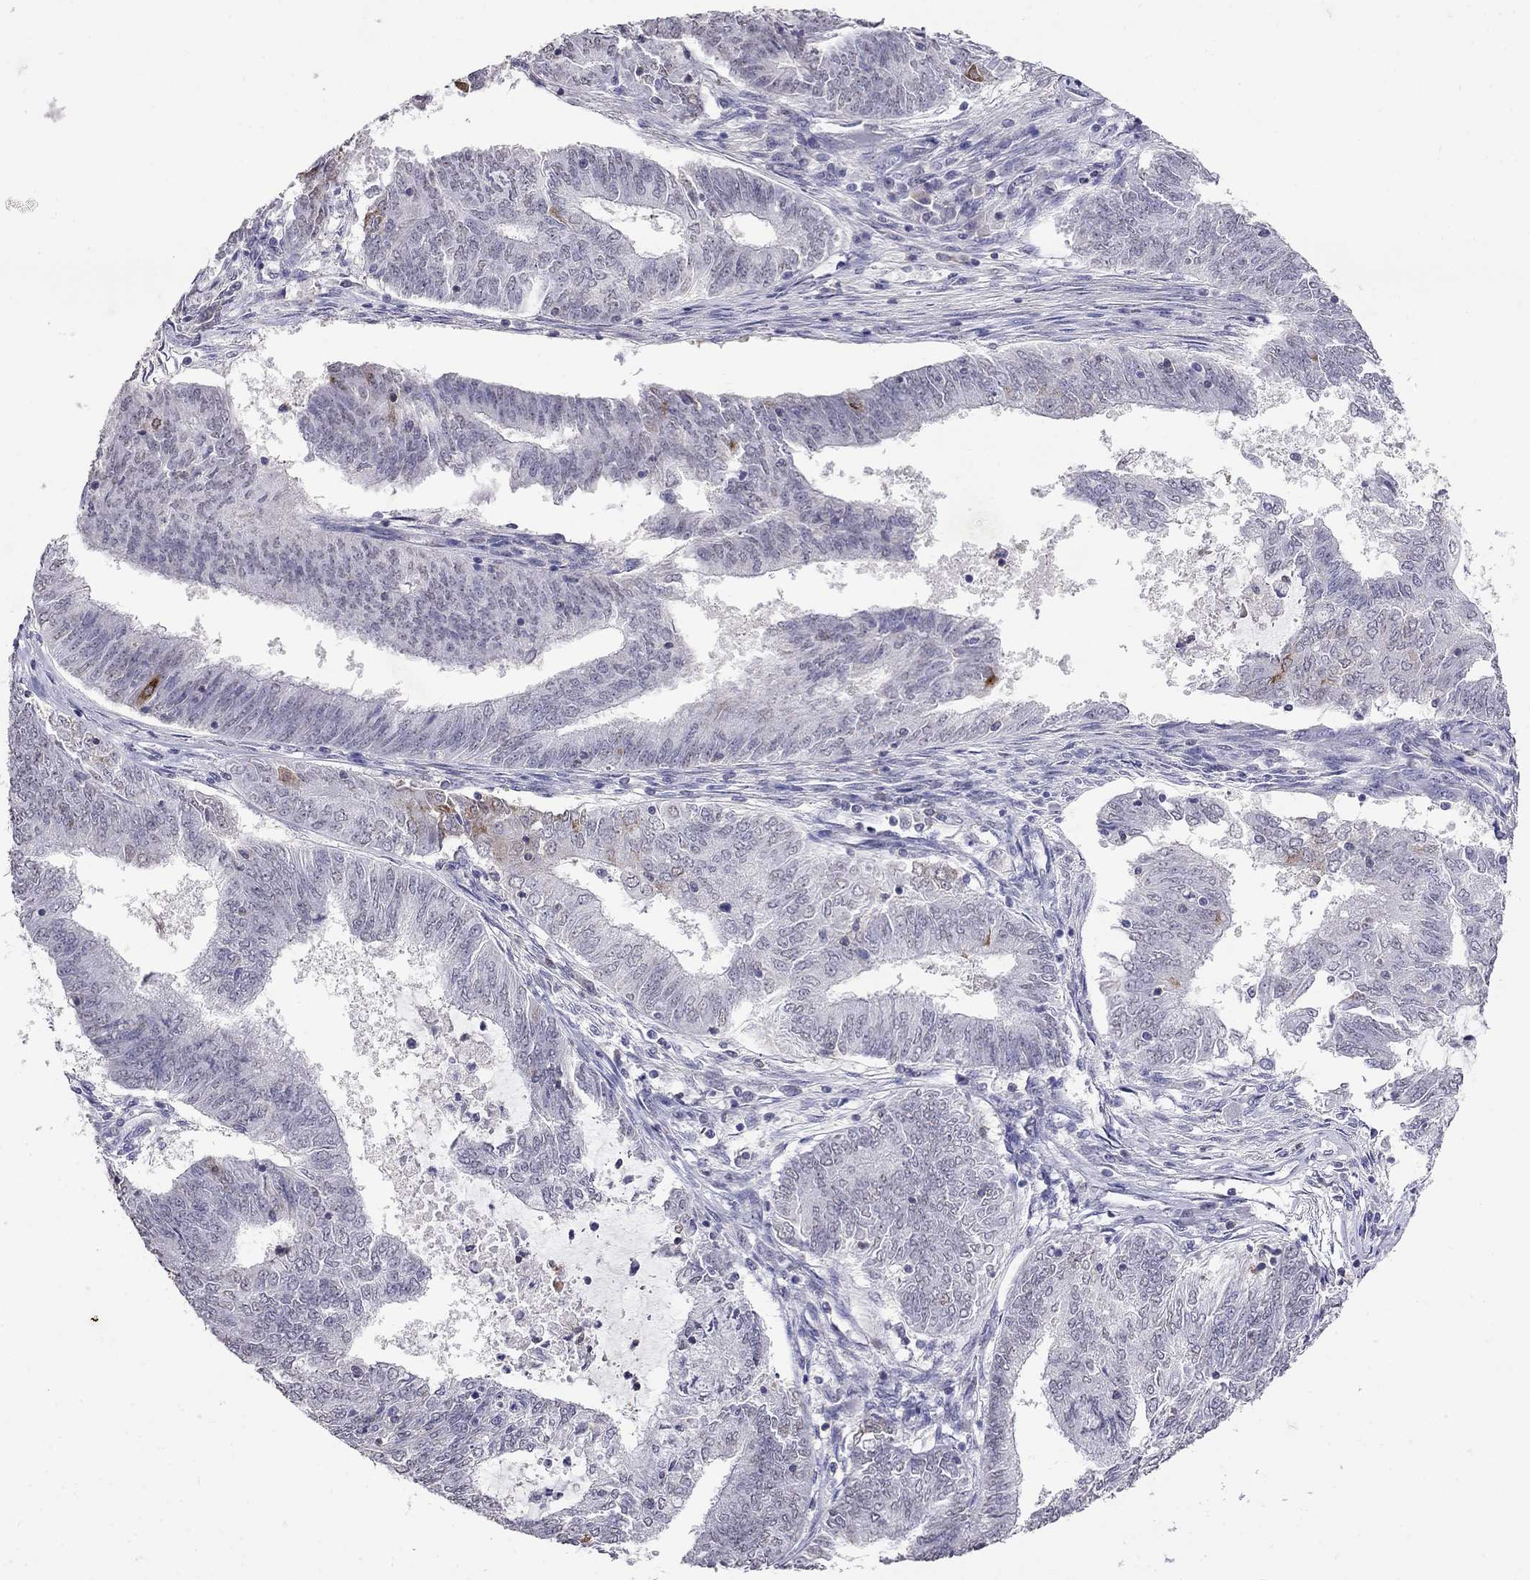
{"staining": {"intensity": "negative", "quantity": "none", "location": "none"}, "tissue": "endometrial cancer", "cell_type": "Tumor cells", "image_type": "cancer", "snomed": [{"axis": "morphology", "description": "Adenocarcinoma, NOS"}, {"axis": "topography", "description": "Endometrium"}], "caption": "Micrograph shows no protein expression in tumor cells of endometrial cancer (adenocarcinoma) tissue. (Stains: DAB (3,3'-diaminobenzidine) immunohistochemistry (IHC) with hematoxylin counter stain, Microscopy: brightfield microscopy at high magnification).", "gene": "CD8B", "patient": {"sex": "female", "age": 62}}